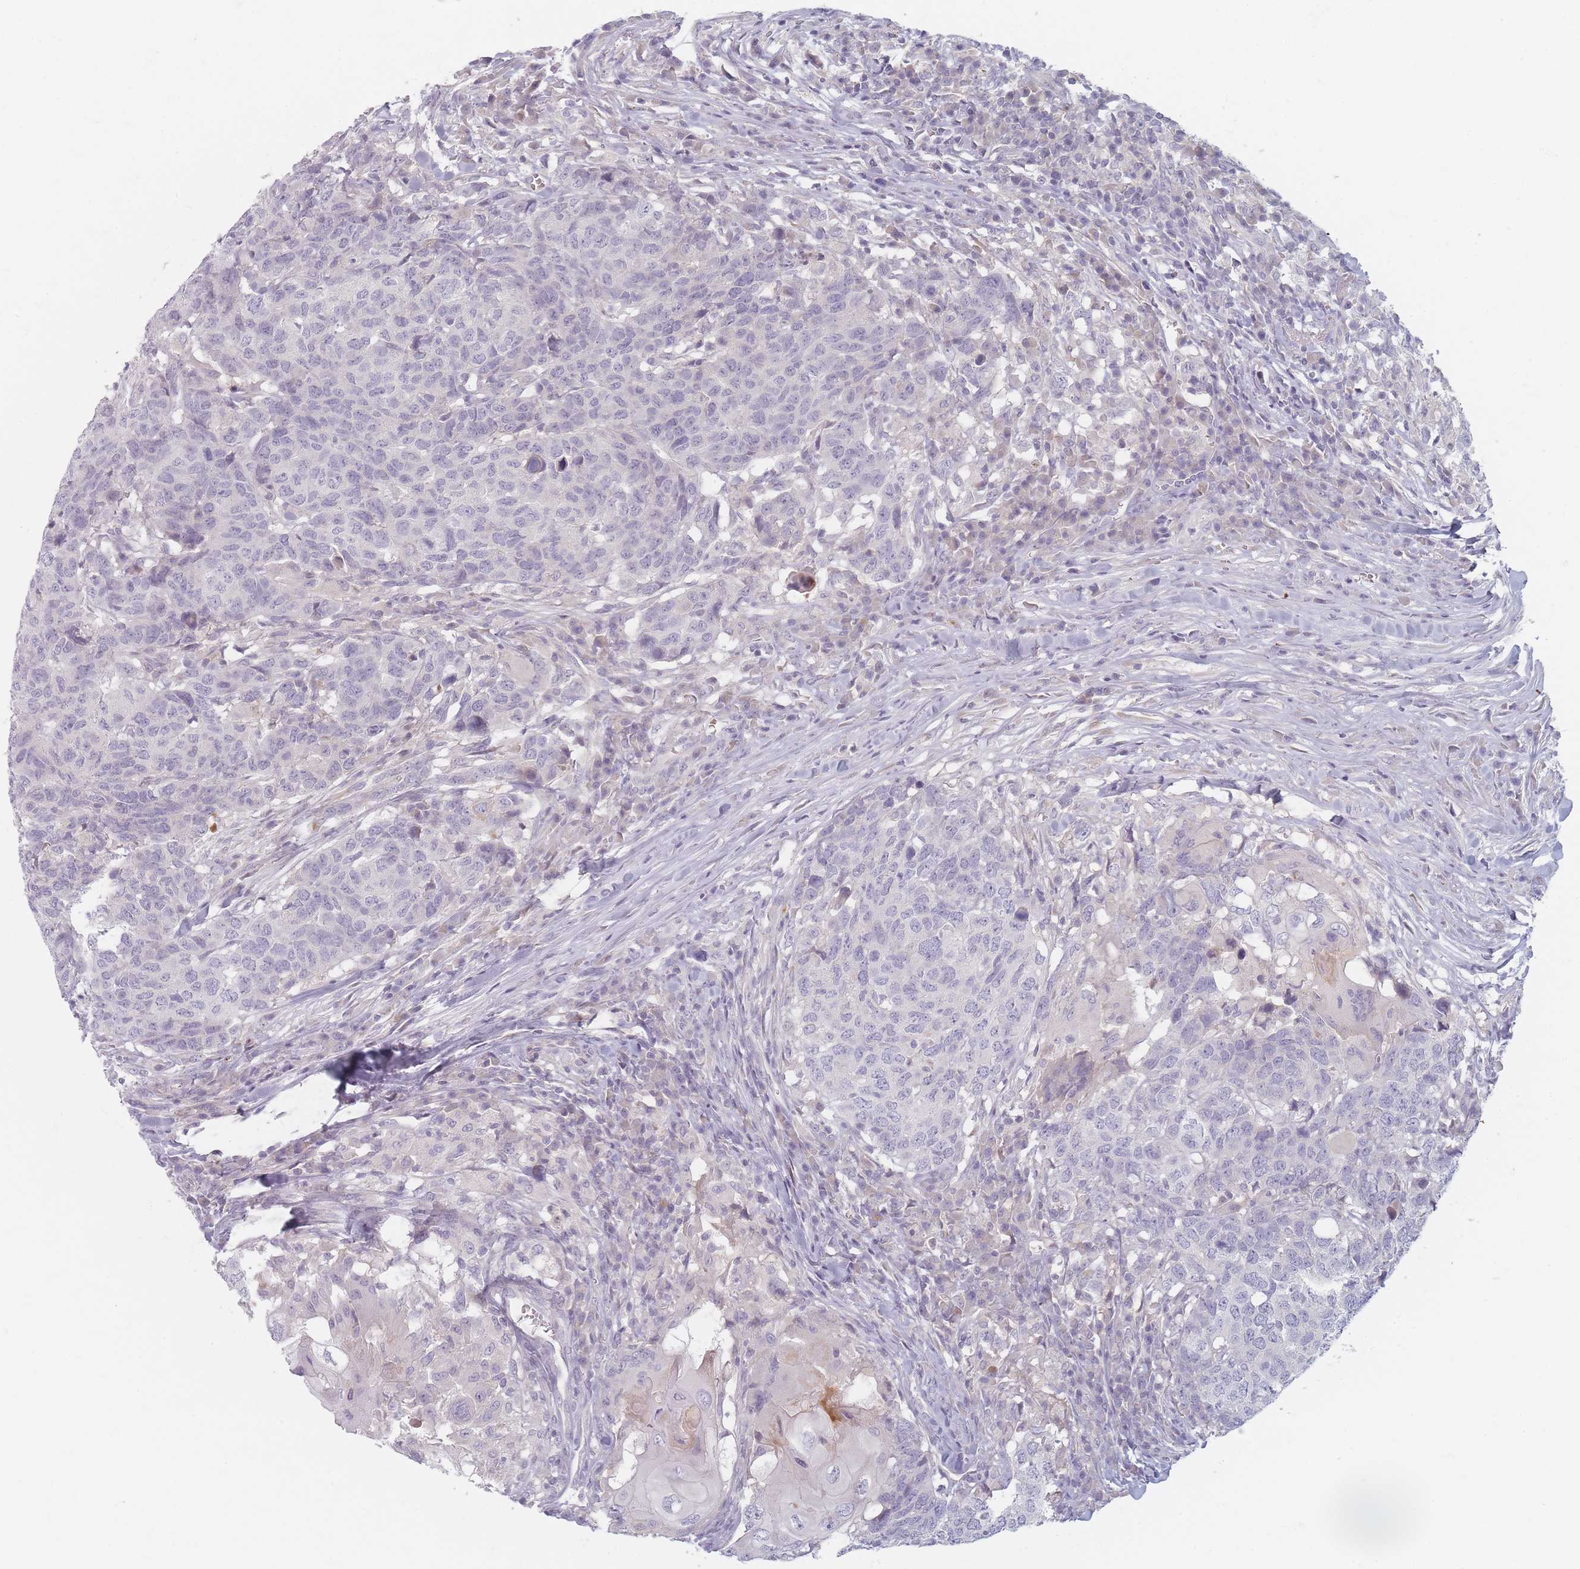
{"staining": {"intensity": "negative", "quantity": "none", "location": "none"}, "tissue": "head and neck cancer", "cell_type": "Tumor cells", "image_type": "cancer", "snomed": [{"axis": "morphology", "description": "Normal tissue, NOS"}, {"axis": "morphology", "description": "Squamous cell carcinoma, NOS"}, {"axis": "topography", "description": "Skeletal muscle"}, {"axis": "topography", "description": "Vascular tissue"}, {"axis": "topography", "description": "Peripheral nerve tissue"}, {"axis": "topography", "description": "Head-Neck"}], "caption": "This is an IHC histopathology image of head and neck cancer (squamous cell carcinoma). There is no expression in tumor cells.", "gene": "TMOD1", "patient": {"sex": "male", "age": 66}}